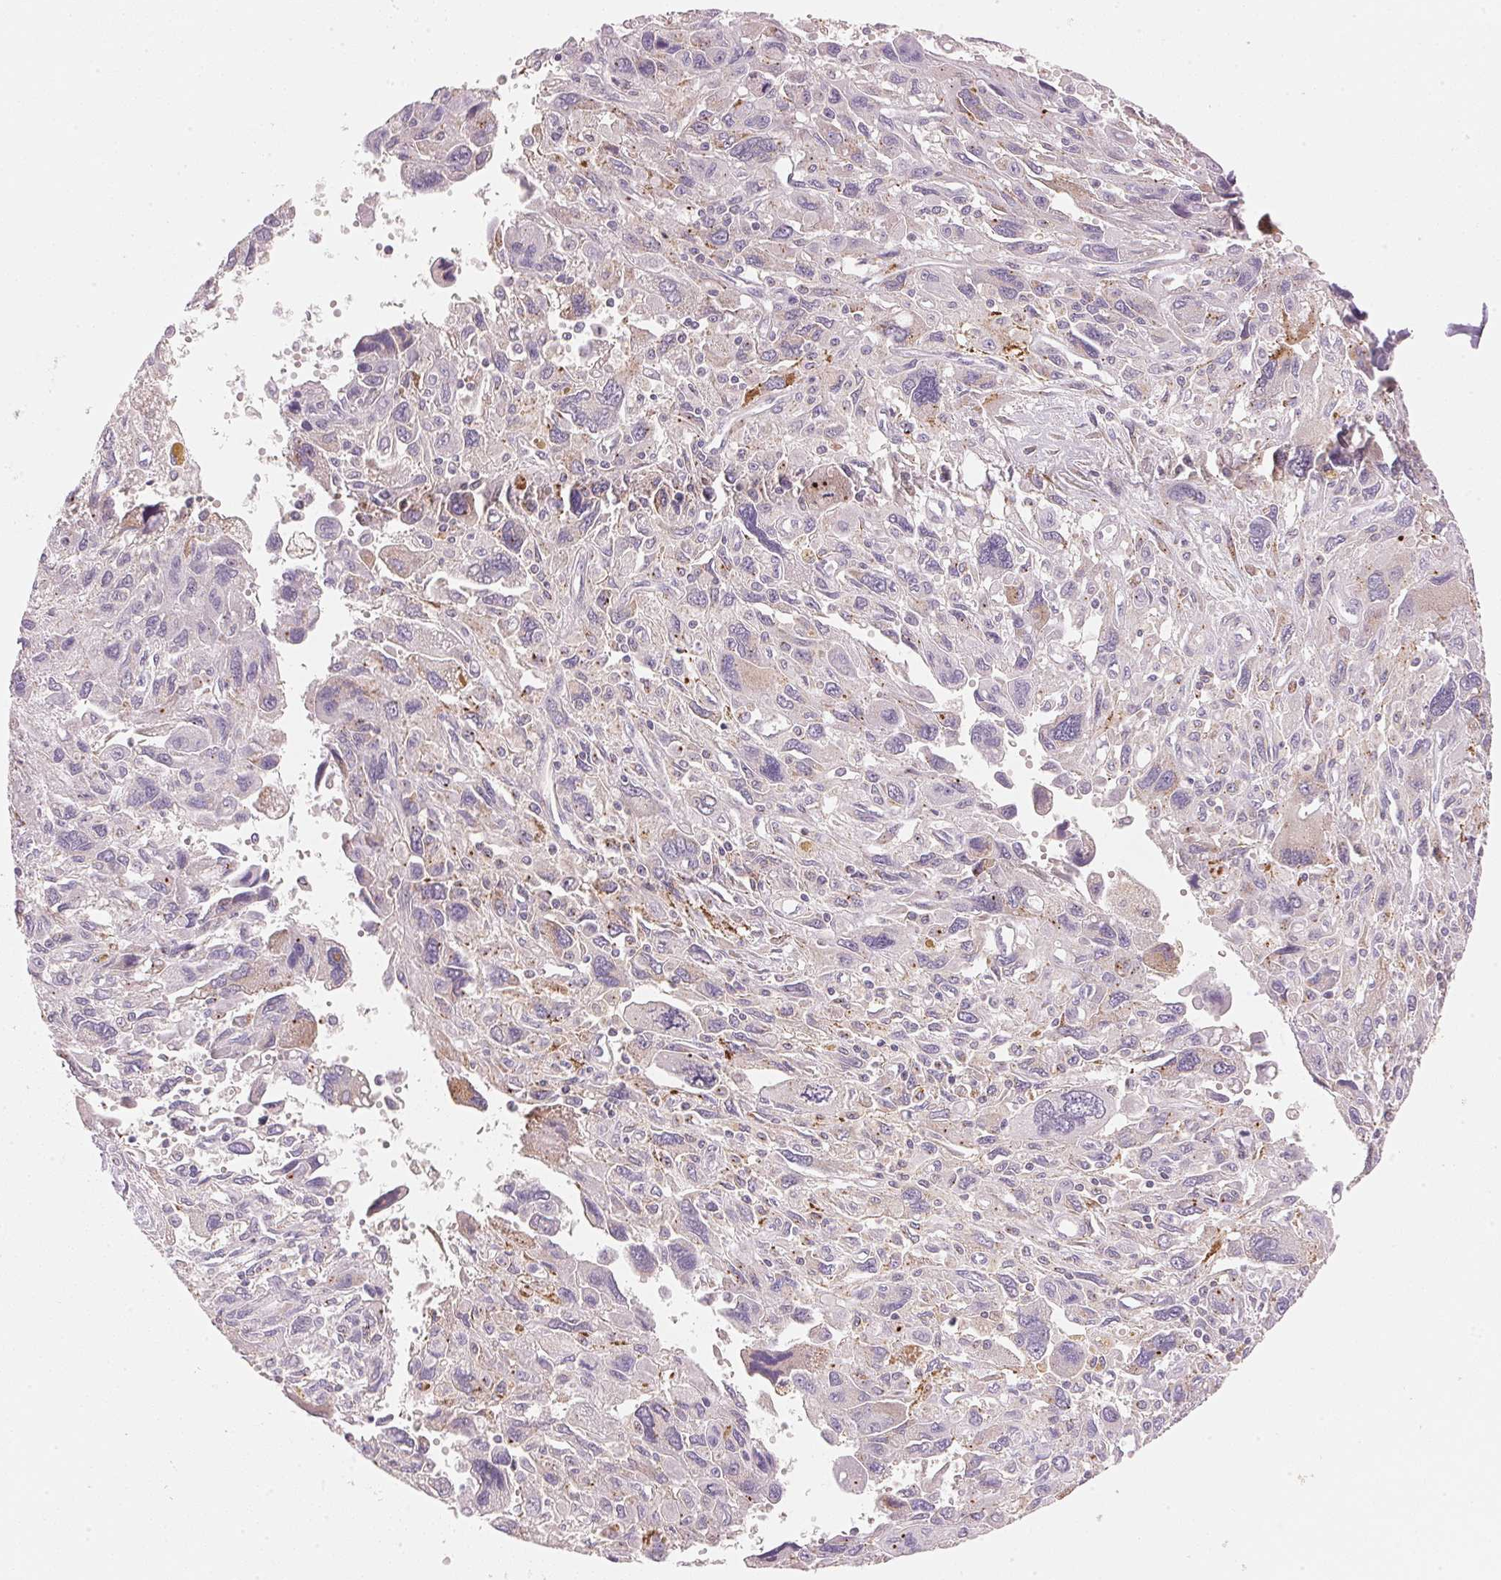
{"staining": {"intensity": "moderate", "quantity": "<25%", "location": "cytoplasmic/membranous"}, "tissue": "pancreatic cancer", "cell_type": "Tumor cells", "image_type": "cancer", "snomed": [{"axis": "morphology", "description": "Adenocarcinoma, NOS"}, {"axis": "topography", "description": "Pancreas"}], "caption": "Tumor cells exhibit low levels of moderate cytoplasmic/membranous expression in approximately <25% of cells in human pancreatic adenocarcinoma.", "gene": "HOXB13", "patient": {"sex": "female", "age": 47}}